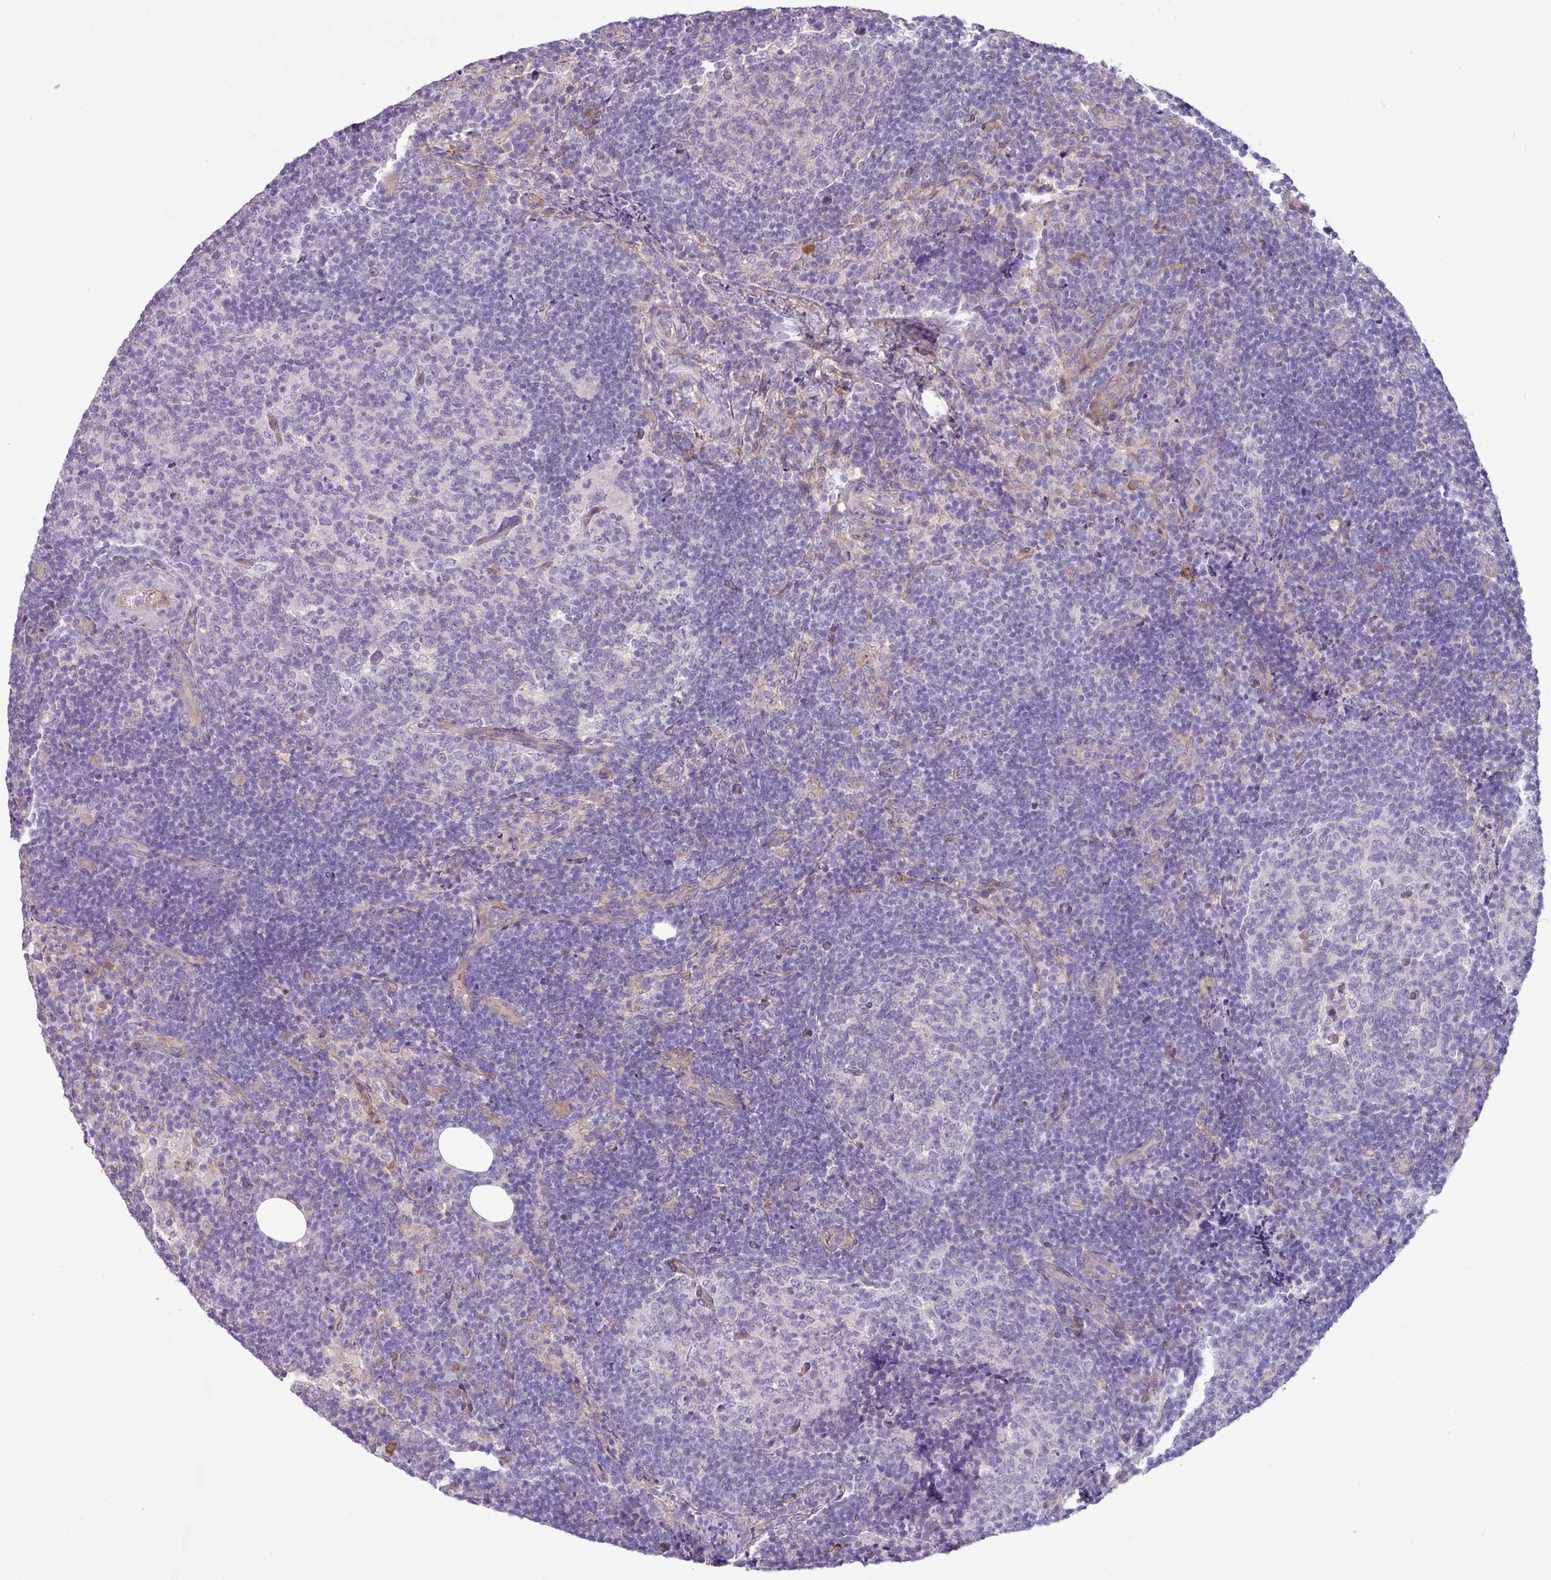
{"staining": {"intensity": "negative", "quantity": "none", "location": "none"}, "tissue": "lymph node", "cell_type": "Germinal center cells", "image_type": "normal", "snomed": [{"axis": "morphology", "description": "Normal tissue, NOS"}, {"axis": "topography", "description": "Lymph node"}], "caption": "Immunohistochemistry (IHC) of benign human lymph node exhibits no positivity in germinal center cells. Brightfield microscopy of immunohistochemistry (IHC) stained with DAB (3,3'-diaminobenzidine) (brown) and hematoxylin (blue), captured at high magnification.", "gene": "KIRREL3", "patient": {"sex": "female", "age": 31}}